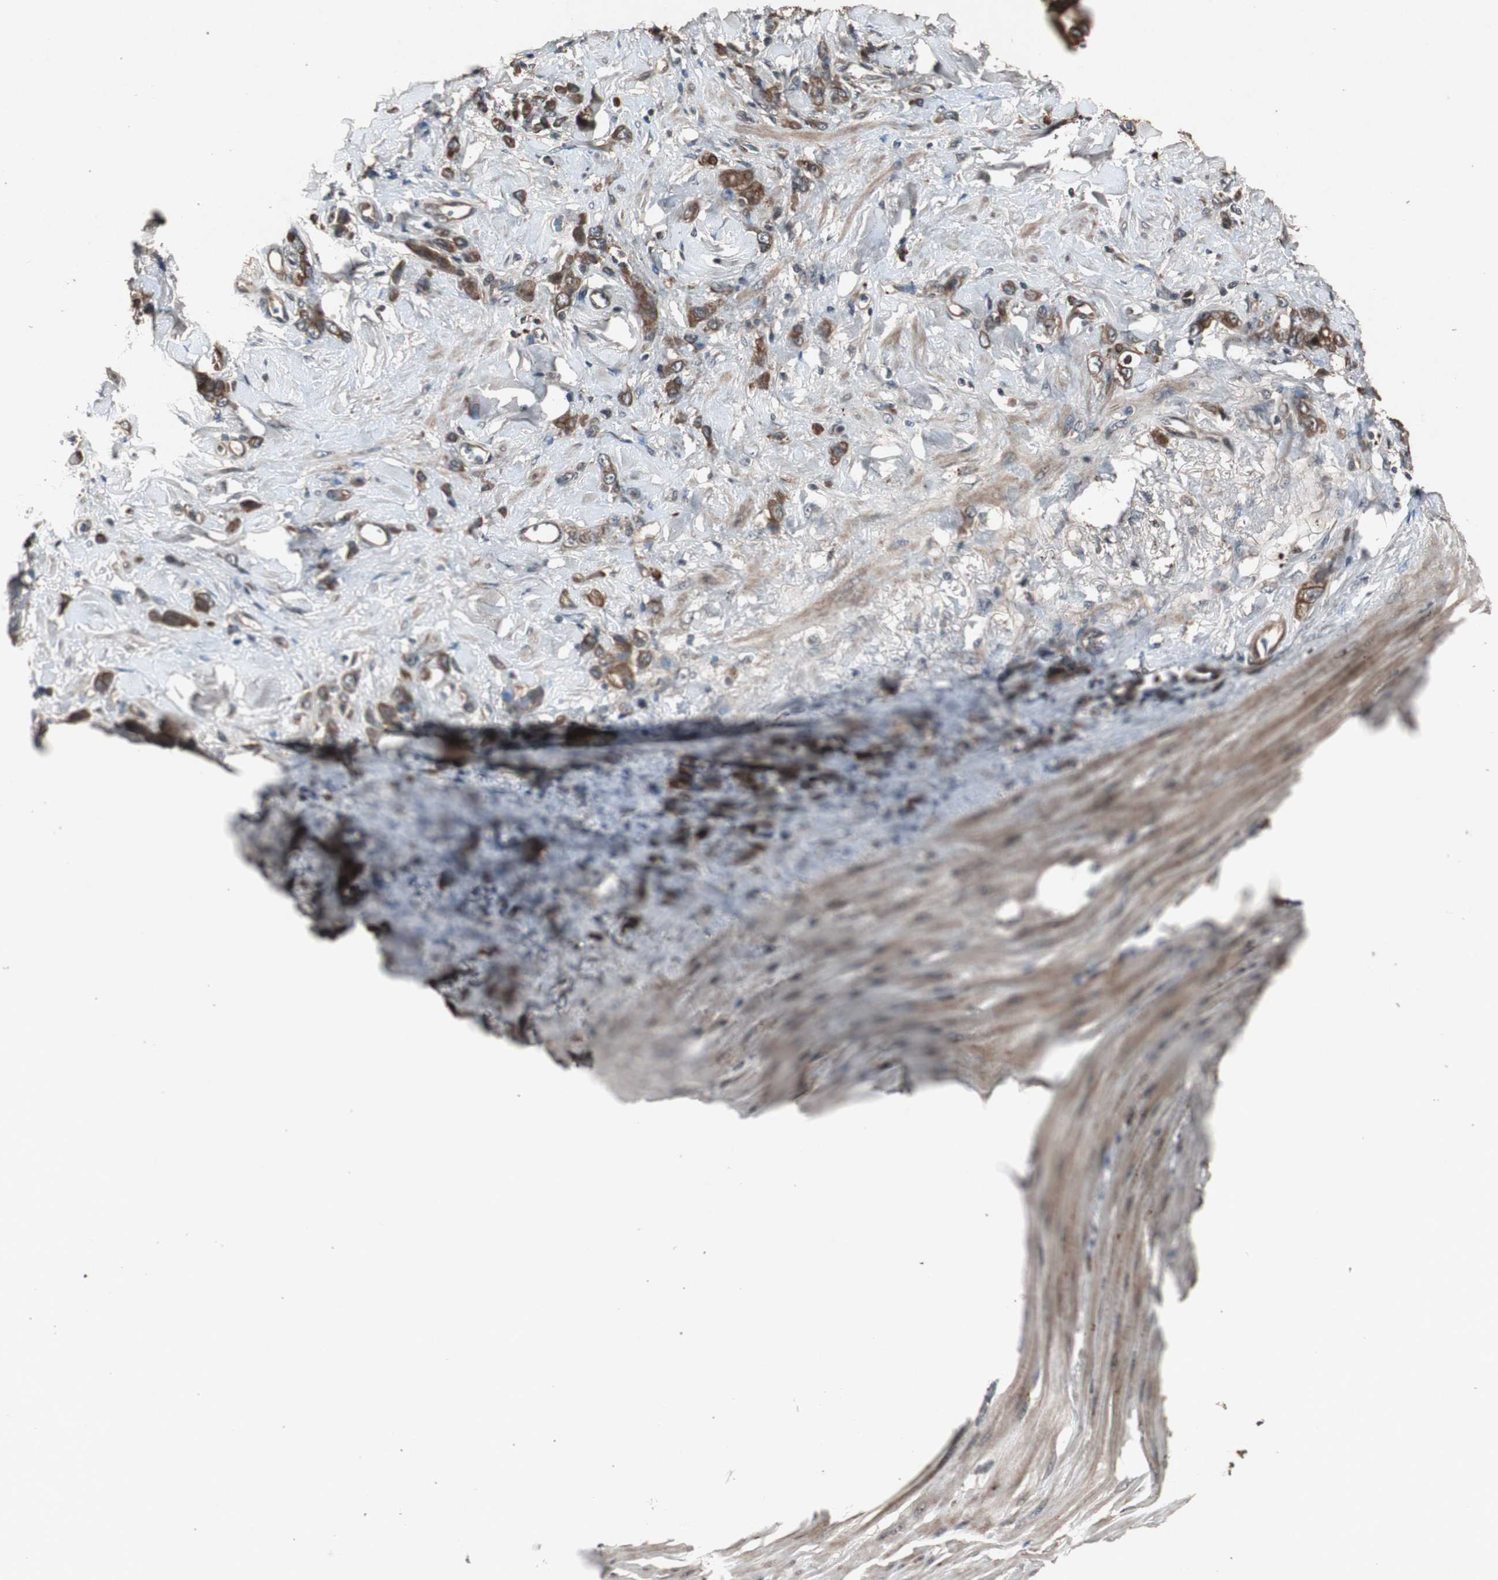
{"staining": {"intensity": "moderate", "quantity": ">75%", "location": "cytoplasmic/membranous"}, "tissue": "stomach cancer", "cell_type": "Tumor cells", "image_type": "cancer", "snomed": [{"axis": "morphology", "description": "Normal tissue, NOS"}, {"axis": "morphology", "description": "Adenocarcinoma, NOS"}, {"axis": "topography", "description": "Stomach"}], "caption": "Tumor cells exhibit medium levels of moderate cytoplasmic/membranous expression in about >75% of cells in adenocarcinoma (stomach).", "gene": "SLIT2", "patient": {"sex": "male", "age": 82}}